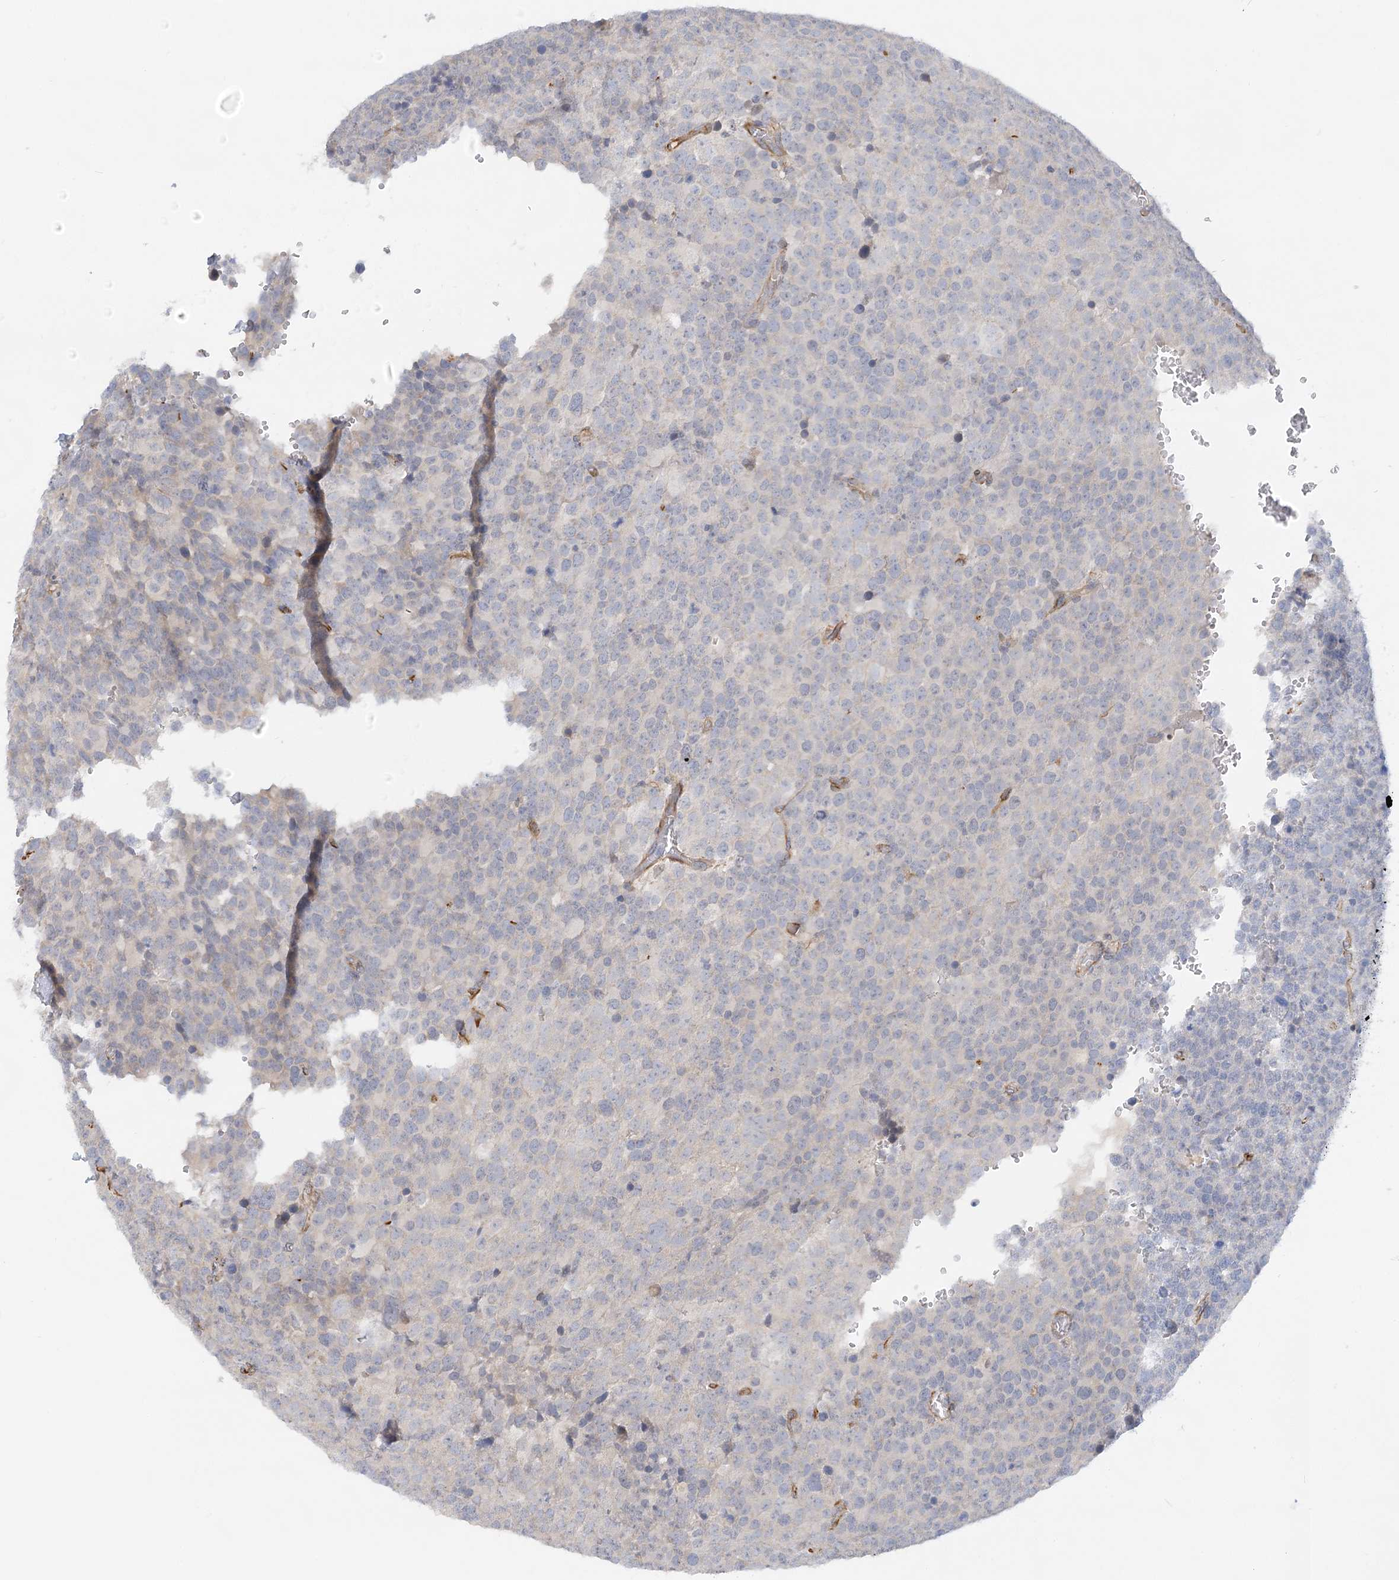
{"staining": {"intensity": "negative", "quantity": "none", "location": "none"}, "tissue": "testis cancer", "cell_type": "Tumor cells", "image_type": "cancer", "snomed": [{"axis": "morphology", "description": "Seminoma, NOS"}, {"axis": "topography", "description": "Testis"}], "caption": "A histopathology image of testis seminoma stained for a protein demonstrates no brown staining in tumor cells.", "gene": "NELL2", "patient": {"sex": "male", "age": 71}}